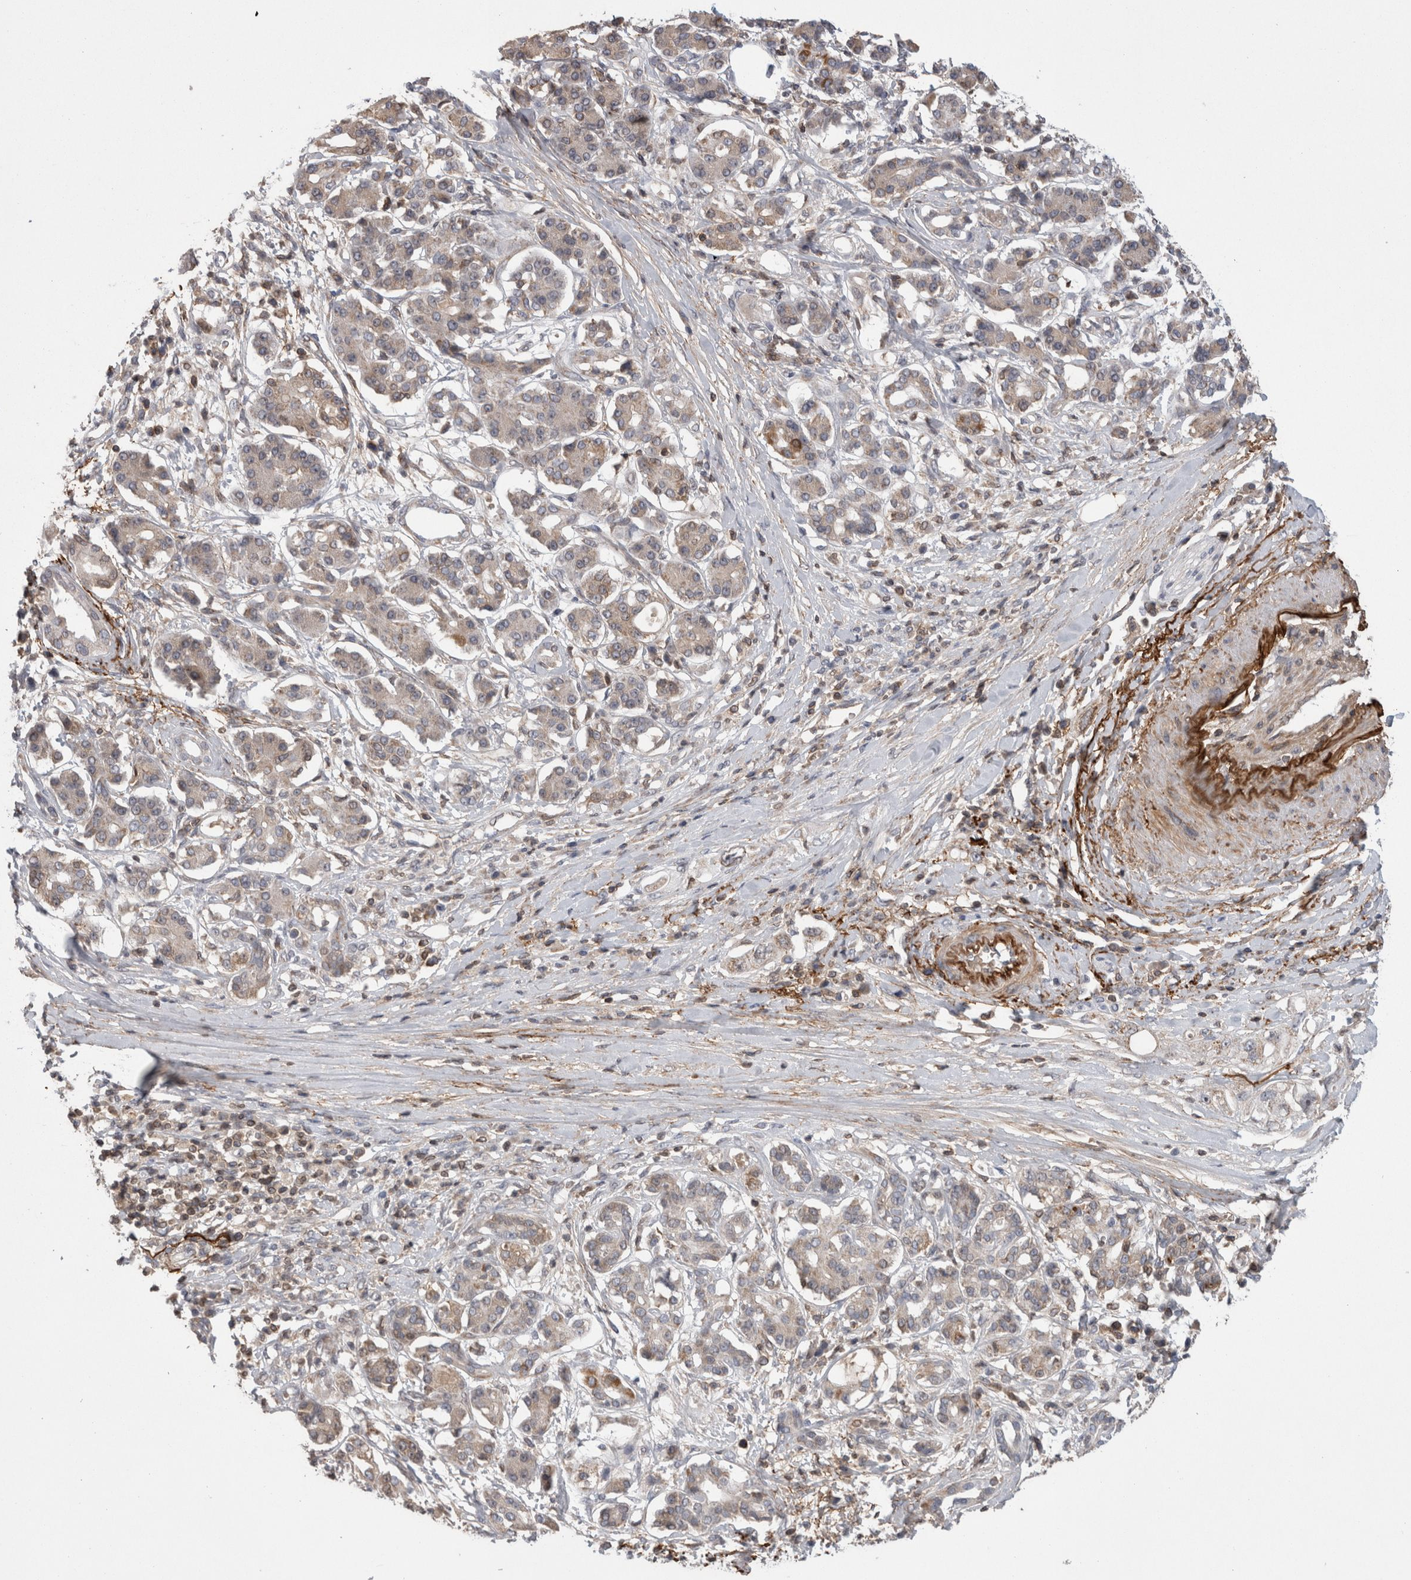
{"staining": {"intensity": "weak", "quantity": ">75%", "location": "cytoplasmic/membranous"}, "tissue": "pancreatic cancer", "cell_type": "Tumor cells", "image_type": "cancer", "snomed": [{"axis": "morphology", "description": "Adenocarcinoma, NOS"}, {"axis": "topography", "description": "Pancreas"}], "caption": "An immunohistochemistry (IHC) histopathology image of tumor tissue is shown. Protein staining in brown labels weak cytoplasmic/membranous positivity in pancreatic cancer (adenocarcinoma) within tumor cells.", "gene": "DARS2", "patient": {"sex": "female", "age": 56}}